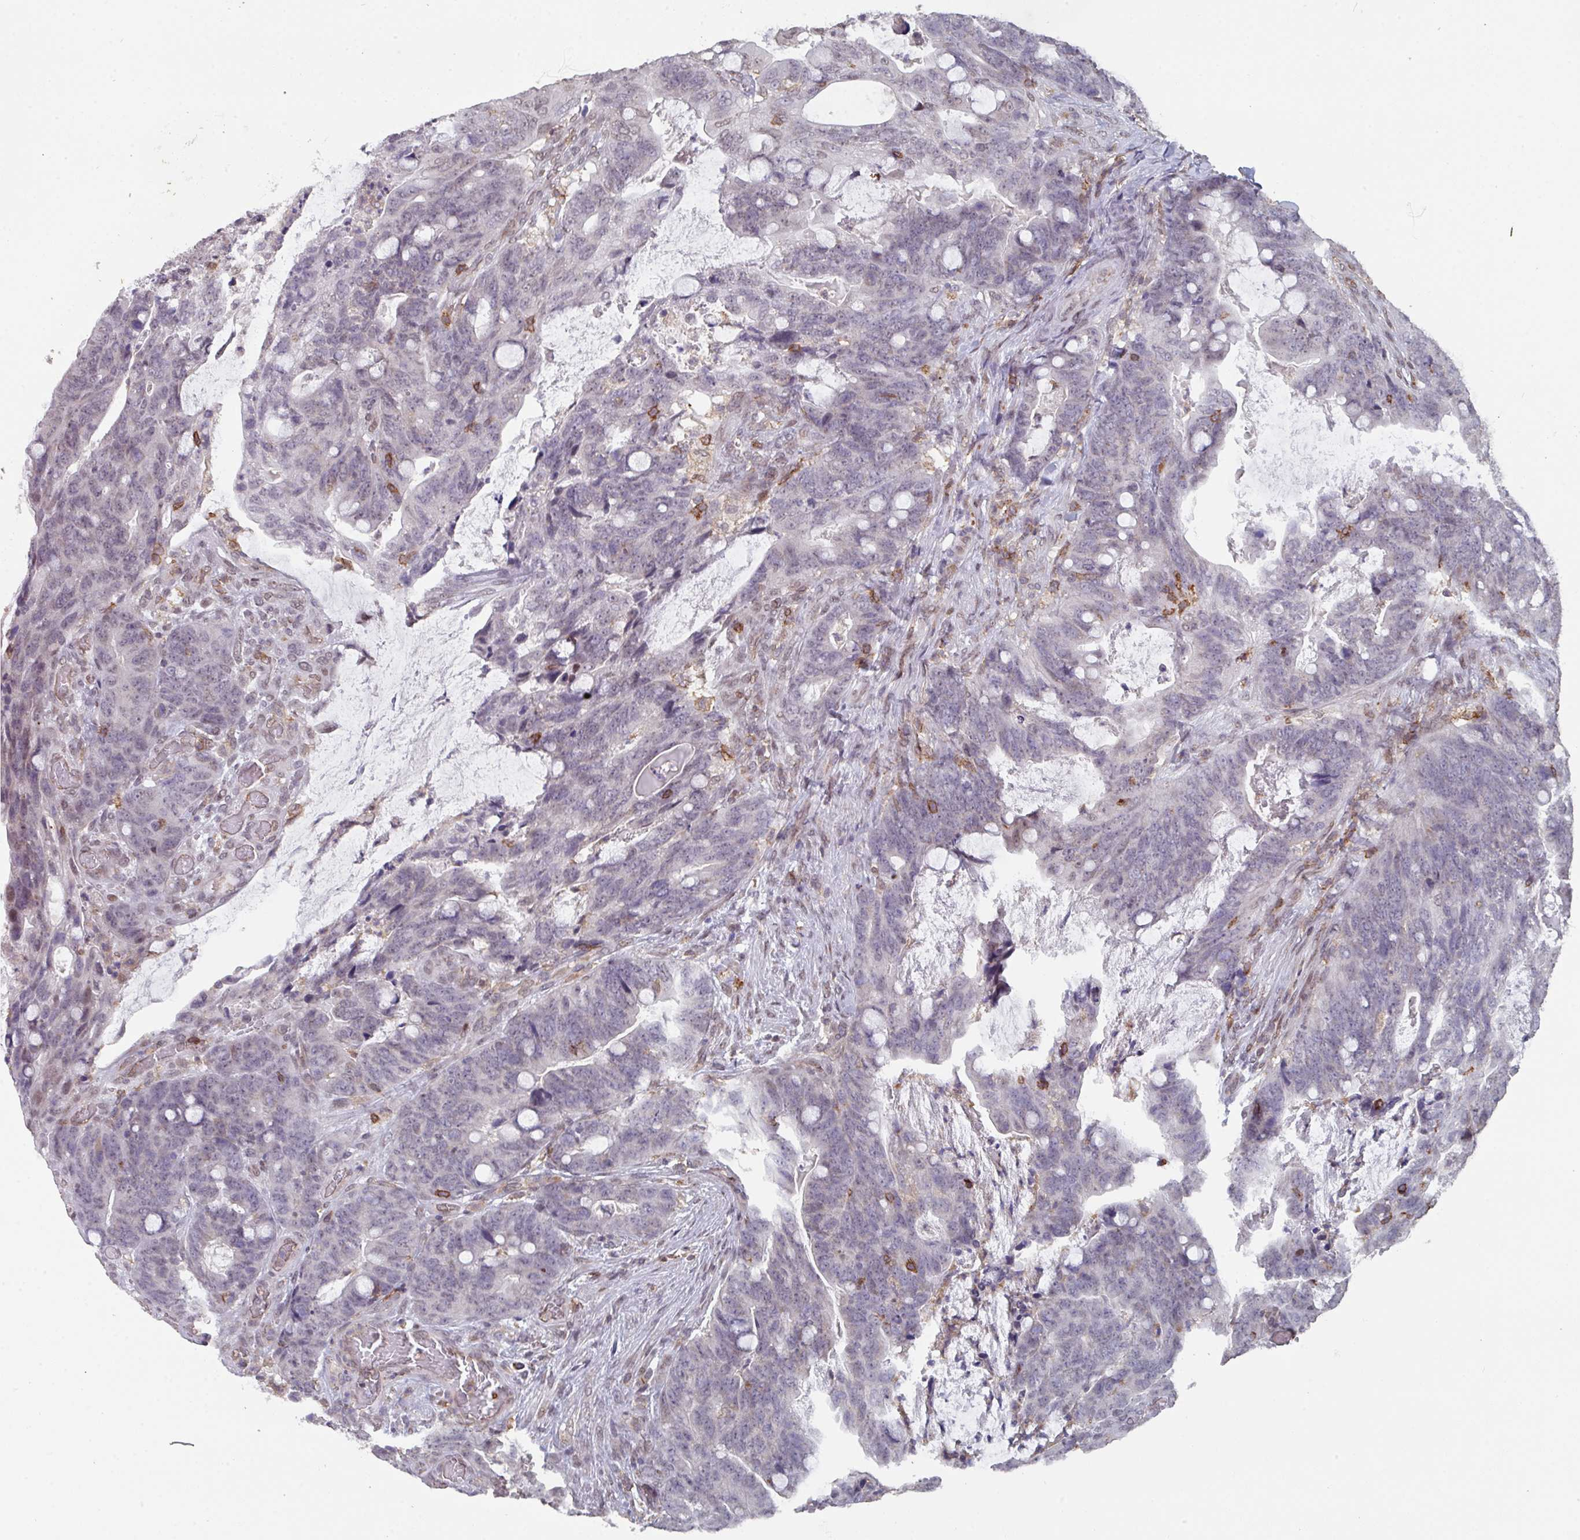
{"staining": {"intensity": "weak", "quantity": "<25%", "location": "nuclear"}, "tissue": "colorectal cancer", "cell_type": "Tumor cells", "image_type": "cancer", "snomed": [{"axis": "morphology", "description": "Adenocarcinoma, NOS"}, {"axis": "topography", "description": "Colon"}], "caption": "IHC photomicrograph of adenocarcinoma (colorectal) stained for a protein (brown), which displays no staining in tumor cells. Nuclei are stained in blue.", "gene": "RASAL3", "patient": {"sex": "female", "age": 82}}